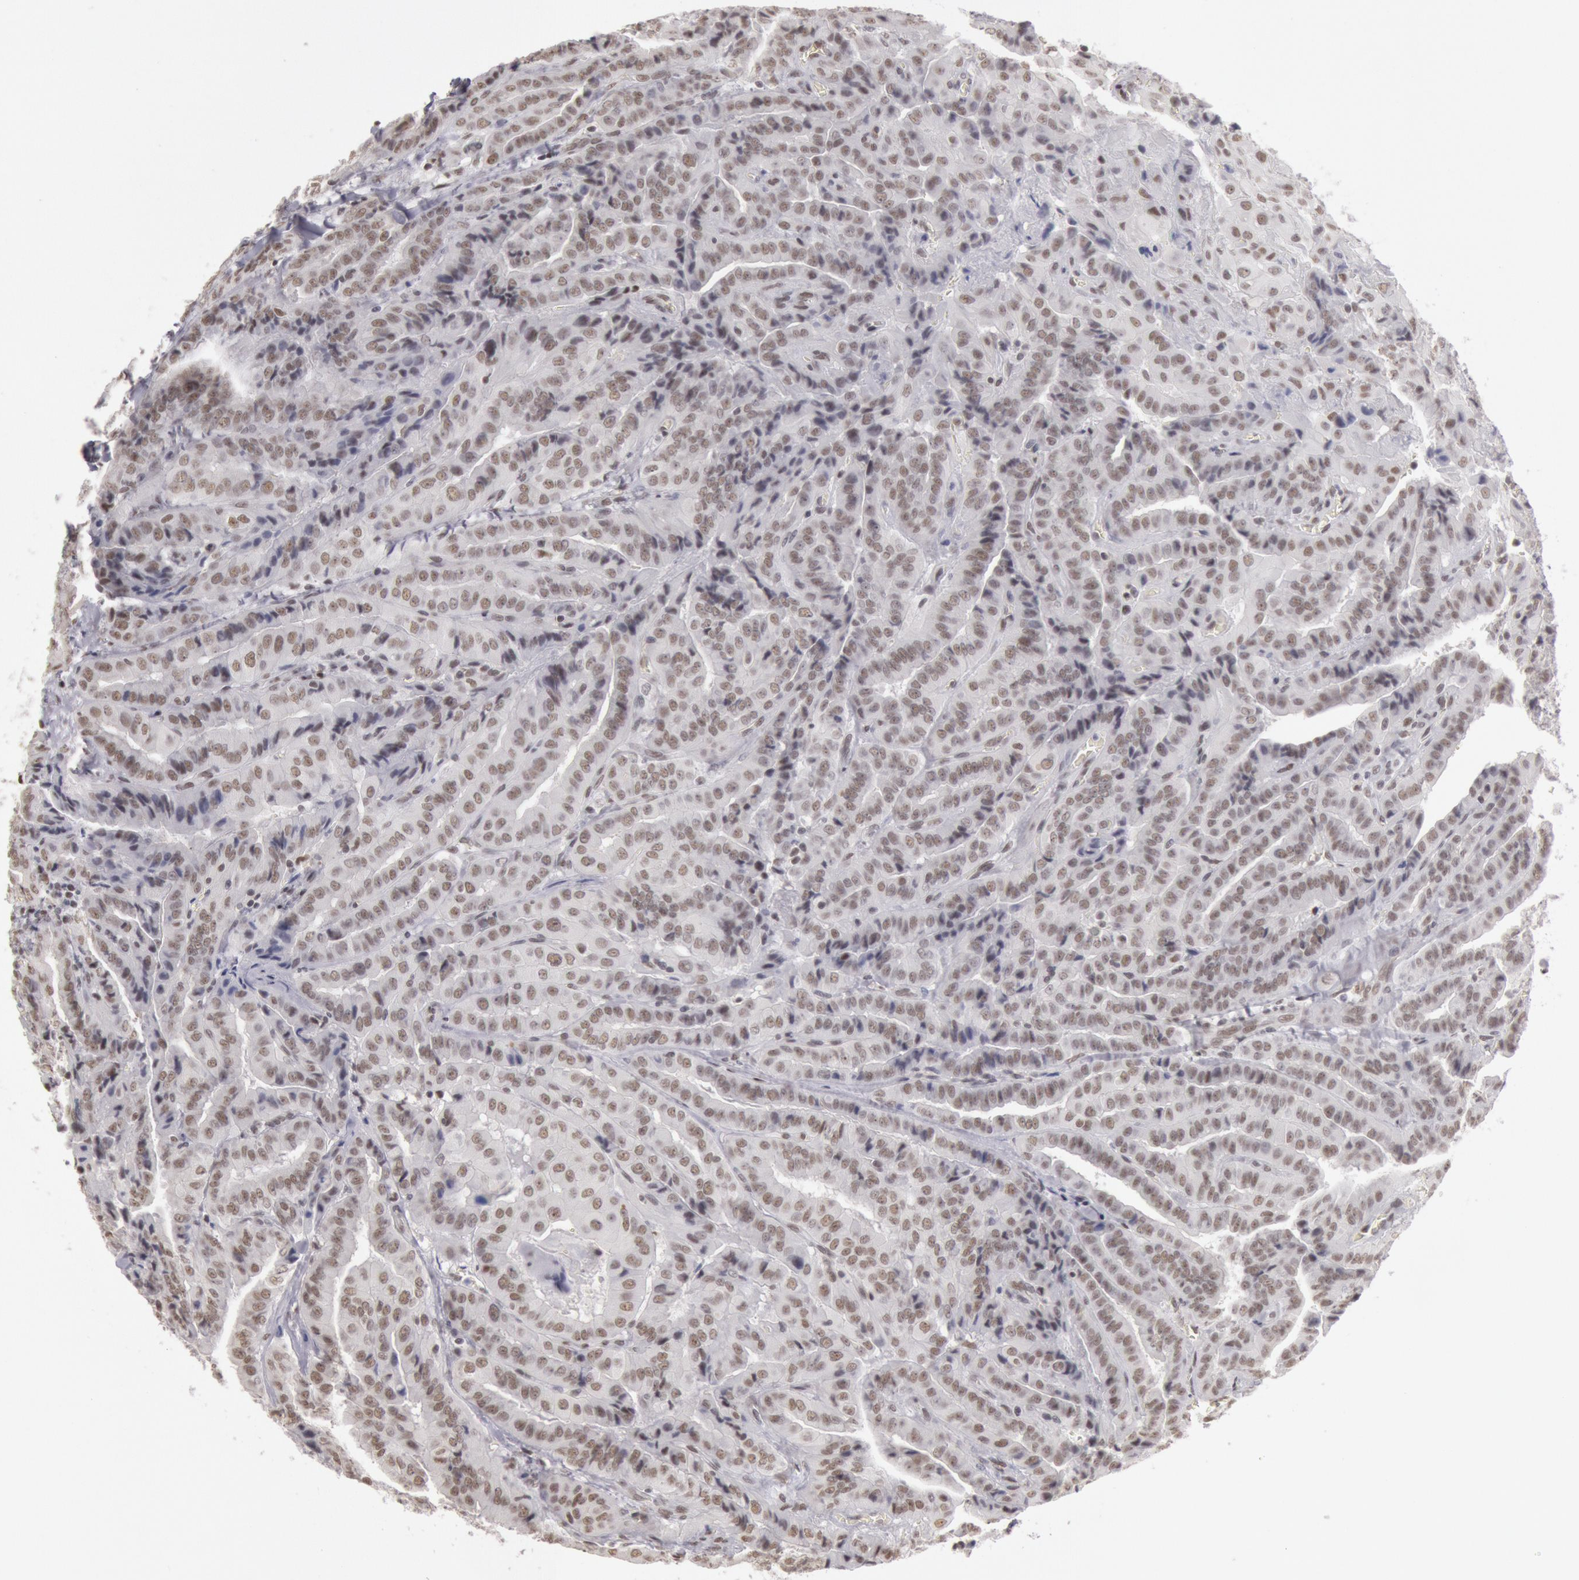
{"staining": {"intensity": "strong", "quantity": ">75%", "location": "nuclear"}, "tissue": "thyroid cancer", "cell_type": "Tumor cells", "image_type": "cancer", "snomed": [{"axis": "morphology", "description": "Papillary adenocarcinoma, NOS"}, {"axis": "topography", "description": "Thyroid gland"}], "caption": "Approximately >75% of tumor cells in human thyroid cancer show strong nuclear protein positivity as visualized by brown immunohistochemical staining.", "gene": "ESS2", "patient": {"sex": "female", "age": 71}}